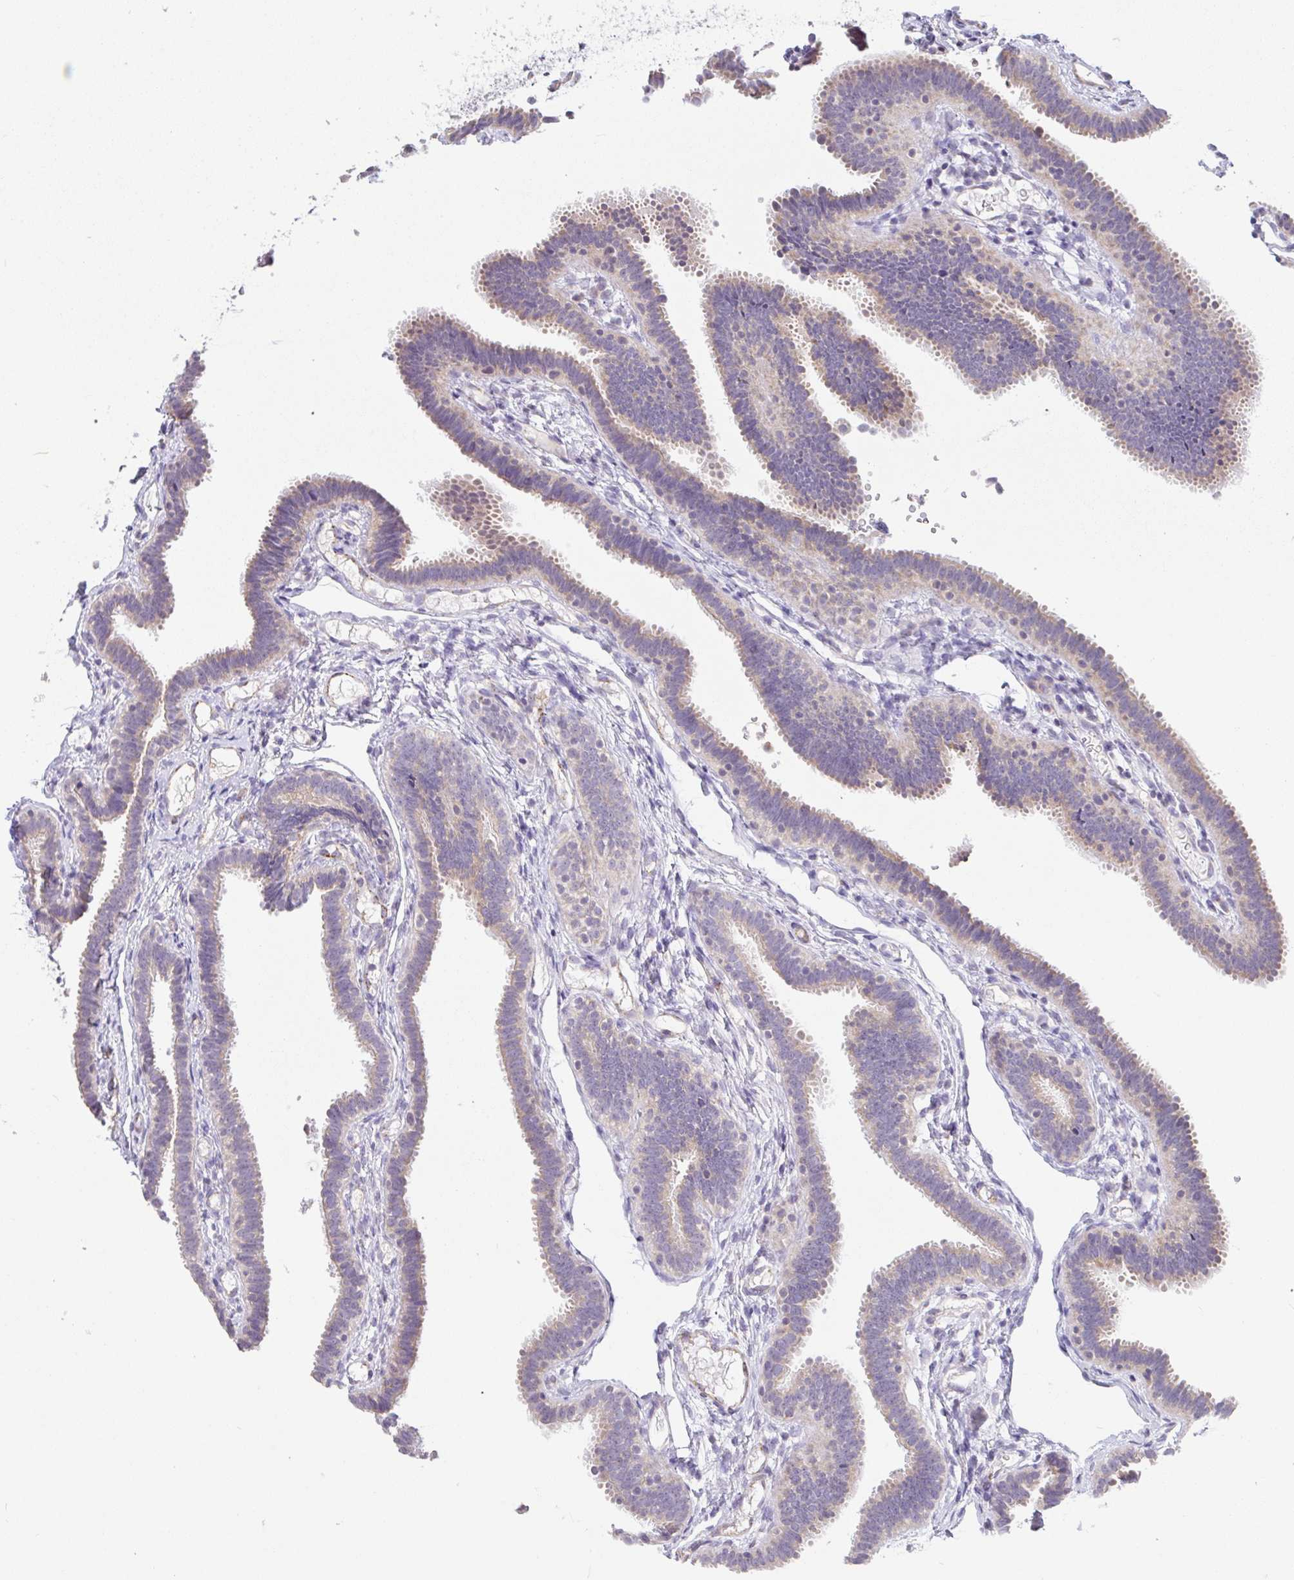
{"staining": {"intensity": "negative", "quantity": "none", "location": "none"}, "tissue": "fallopian tube", "cell_type": "Glandular cells", "image_type": "normal", "snomed": [{"axis": "morphology", "description": "Normal tissue, NOS"}, {"axis": "topography", "description": "Fallopian tube"}], "caption": "Benign fallopian tube was stained to show a protein in brown. There is no significant positivity in glandular cells. (Brightfield microscopy of DAB IHC at high magnification).", "gene": "PLCD4", "patient": {"sex": "female", "age": 37}}